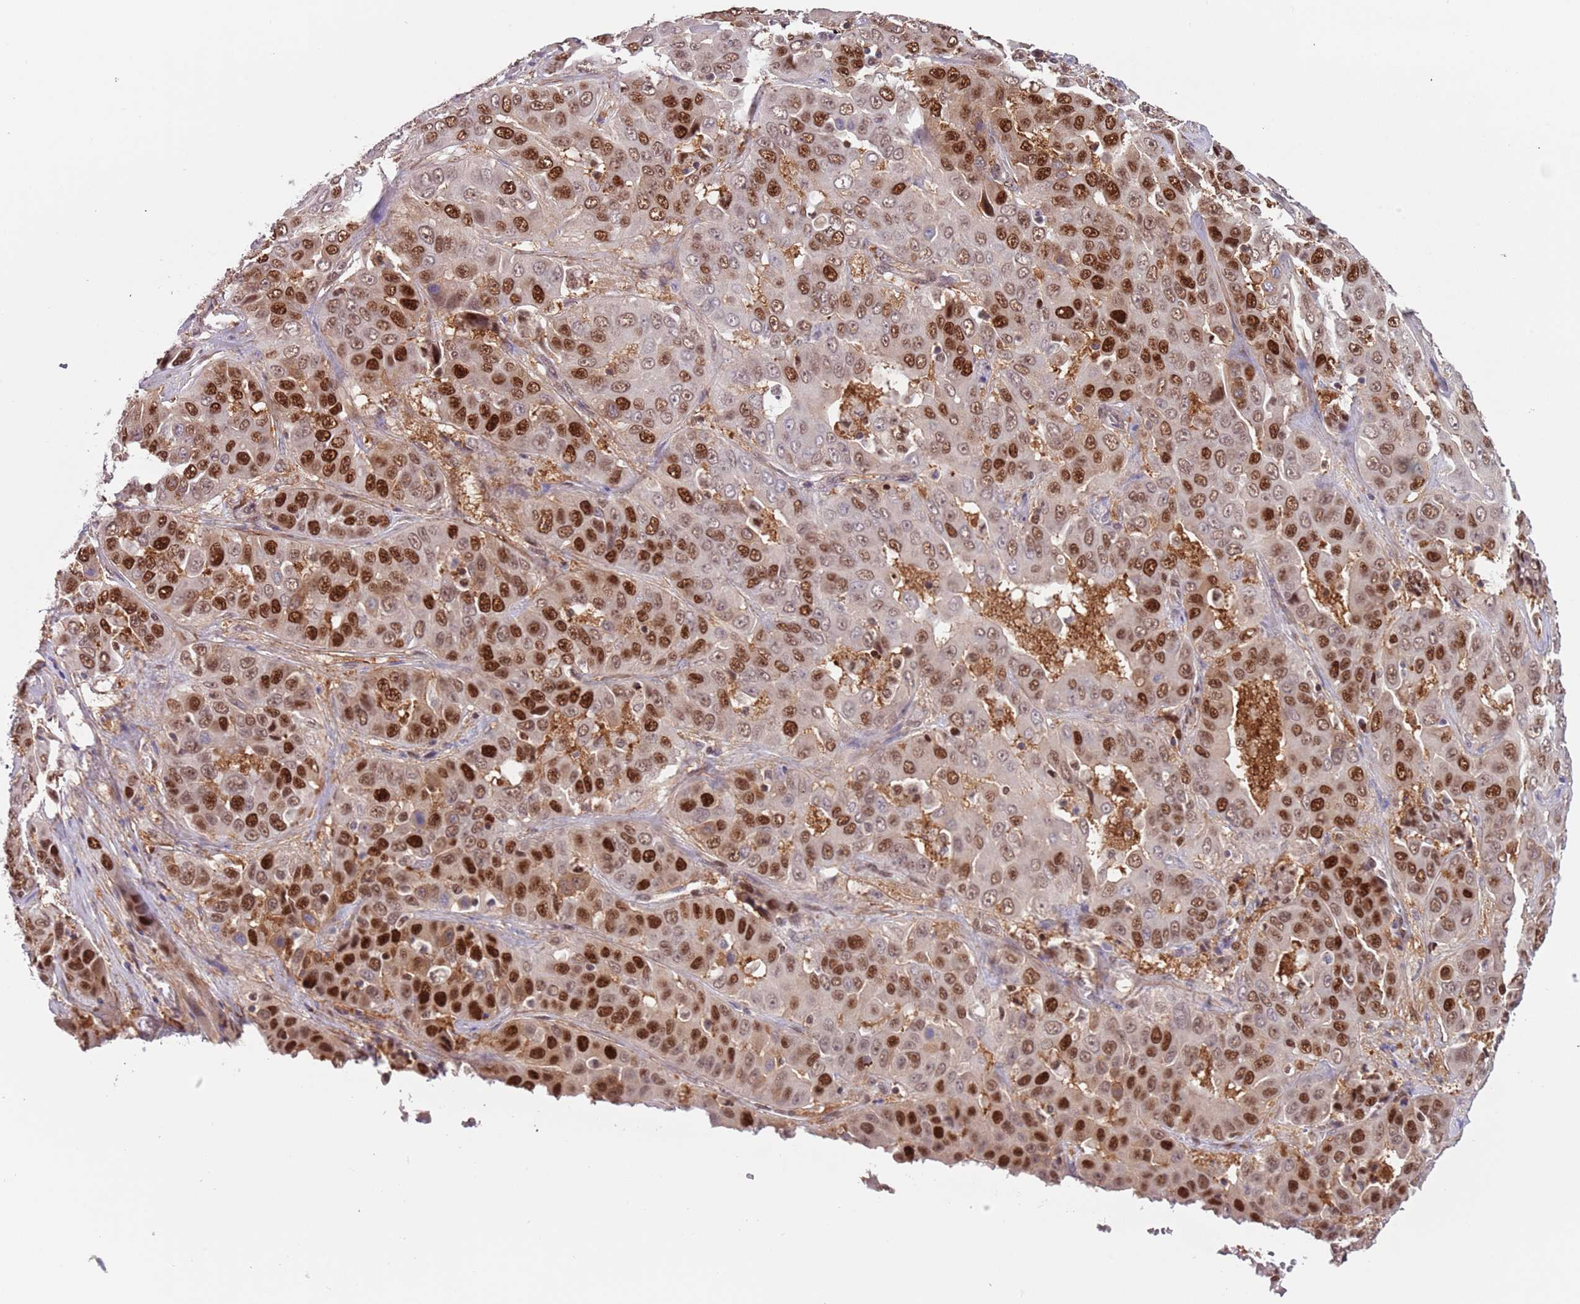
{"staining": {"intensity": "strong", "quantity": ">75%", "location": "nuclear"}, "tissue": "liver cancer", "cell_type": "Tumor cells", "image_type": "cancer", "snomed": [{"axis": "morphology", "description": "Cholangiocarcinoma"}, {"axis": "topography", "description": "Liver"}], "caption": "Tumor cells show high levels of strong nuclear positivity in approximately >75% of cells in liver cholangiocarcinoma.", "gene": "RMND5B", "patient": {"sex": "female", "age": 52}}